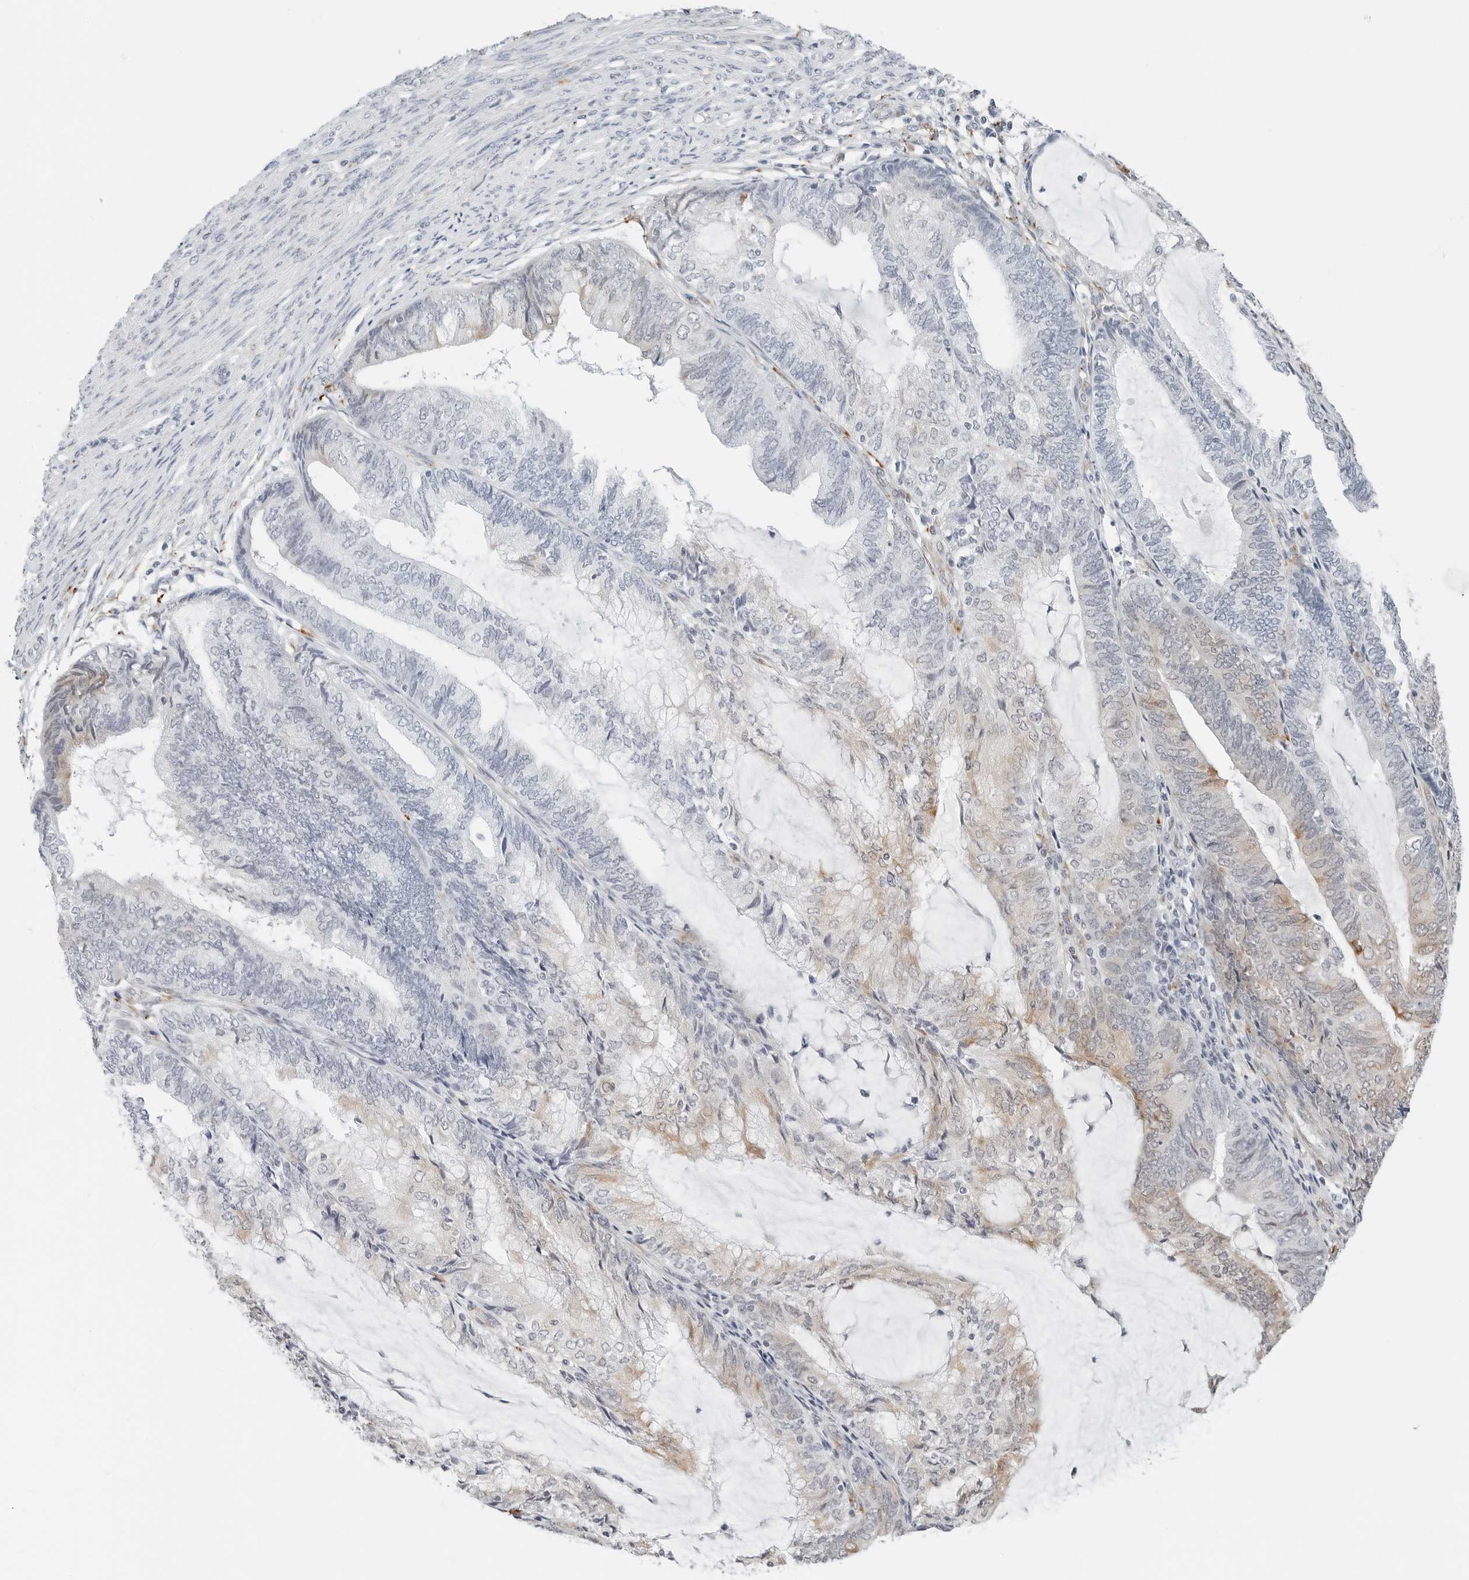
{"staining": {"intensity": "moderate", "quantity": "<25%", "location": "cytoplasmic/membranous"}, "tissue": "endometrial cancer", "cell_type": "Tumor cells", "image_type": "cancer", "snomed": [{"axis": "morphology", "description": "Adenocarcinoma, NOS"}, {"axis": "topography", "description": "Endometrium"}], "caption": "A photomicrograph of human endometrial adenocarcinoma stained for a protein exhibits moderate cytoplasmic/membranous brown staining in tumor cells.", "gene": "P4HA2", "patient": {"sex": "female", "age": 81}}